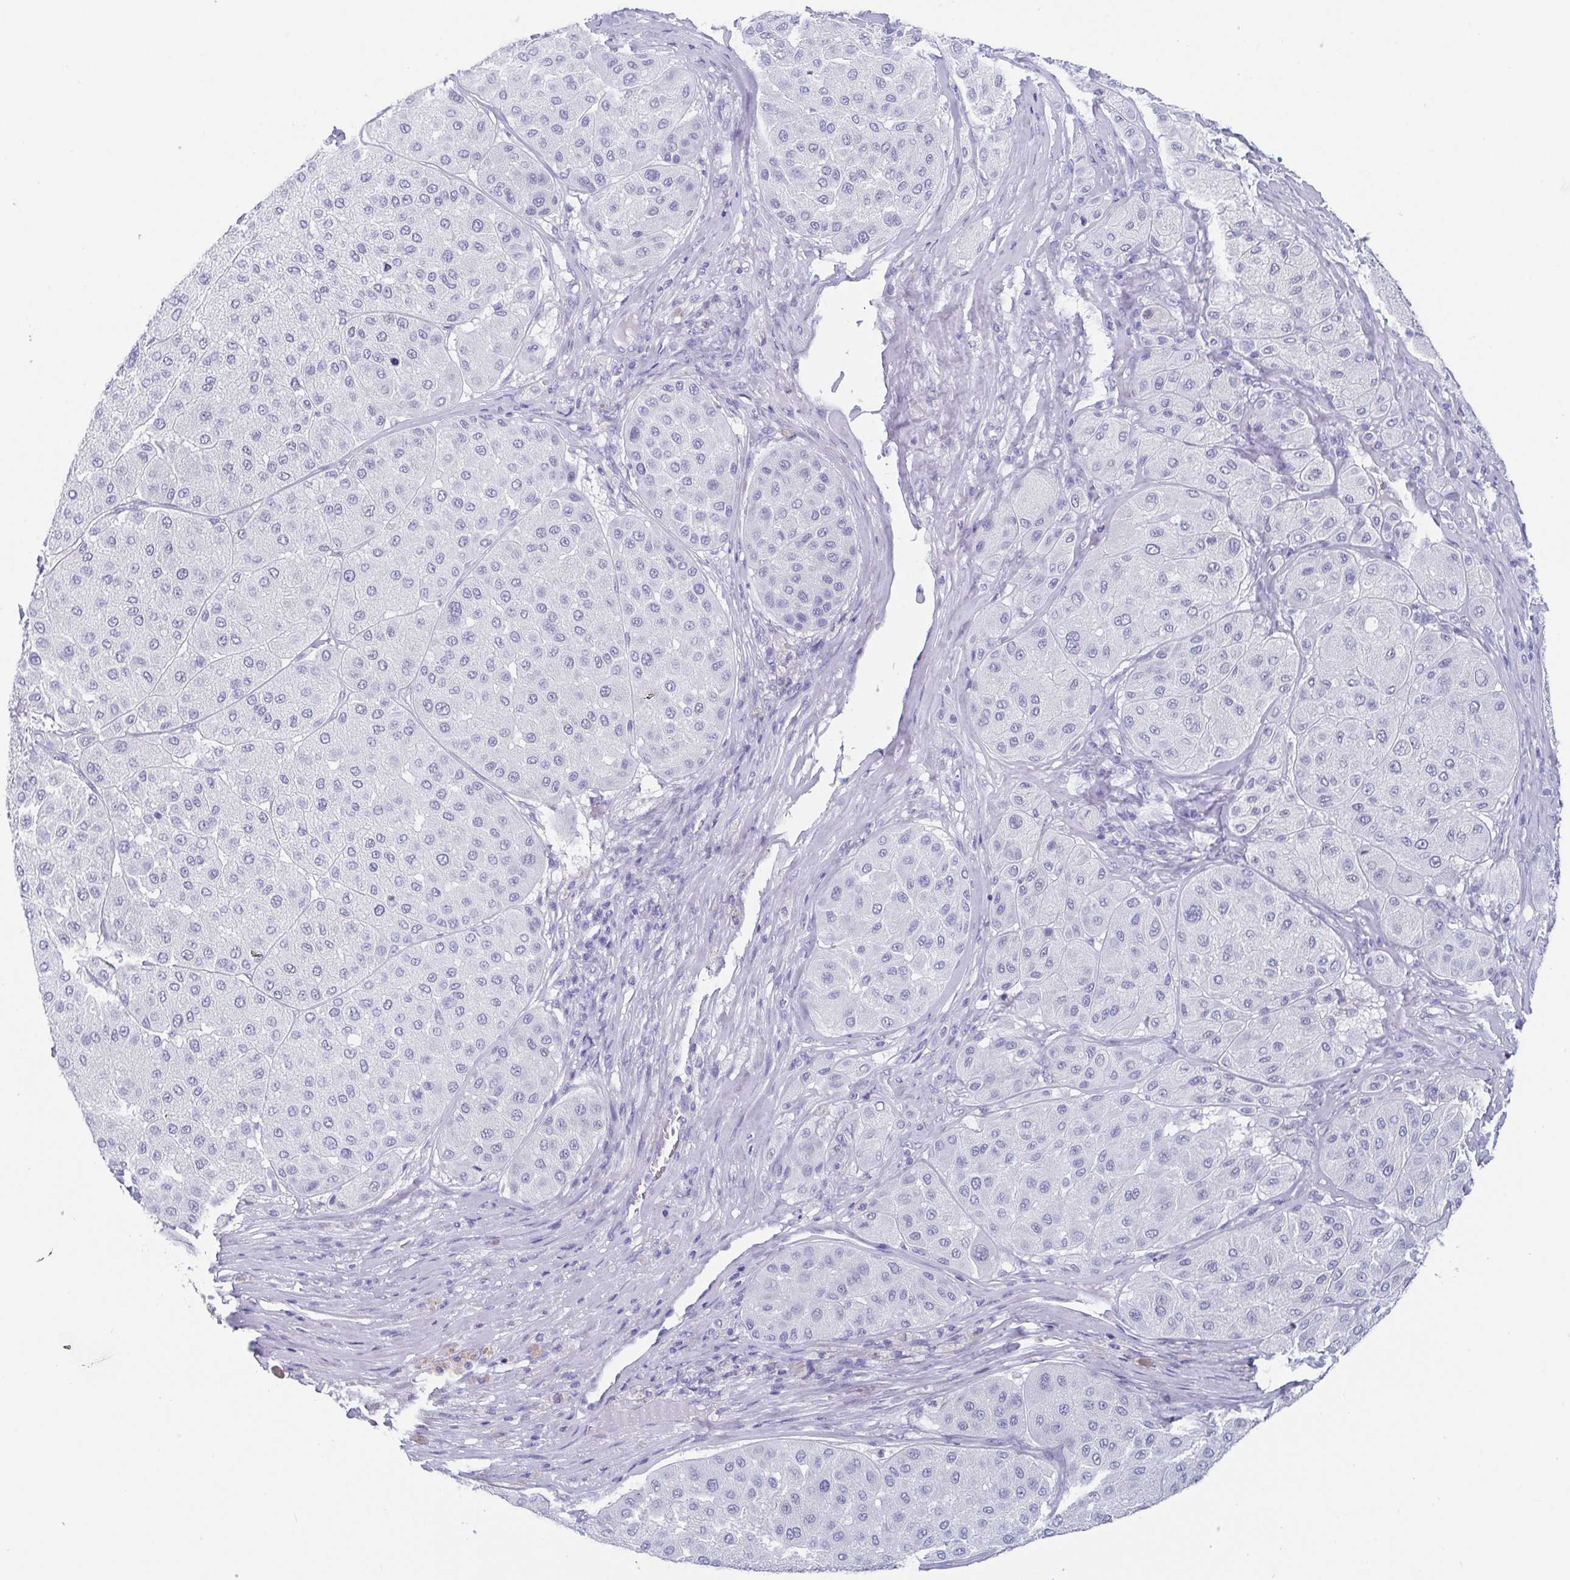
{"staining": {"intensity": "negative", "quantity": "none", "location": "none"}, "tissue": "melanoma", "cell_type": "Tumor cells", "image_type": "cancer", "snomed": [{"axis": "morphology", "description": "Malignant melanoma, Metastatic site"}, {"axis": "topography", "description": "Smooth muscle"}], "caption": "DAB immunohistochemical staining of human malignant melanoma (metastatic site) displays no significant staining in tumor cells. (DAB IHC, high magnification).", "gene": "SCGN", "patient": {"sex": "male", "age": 41}}